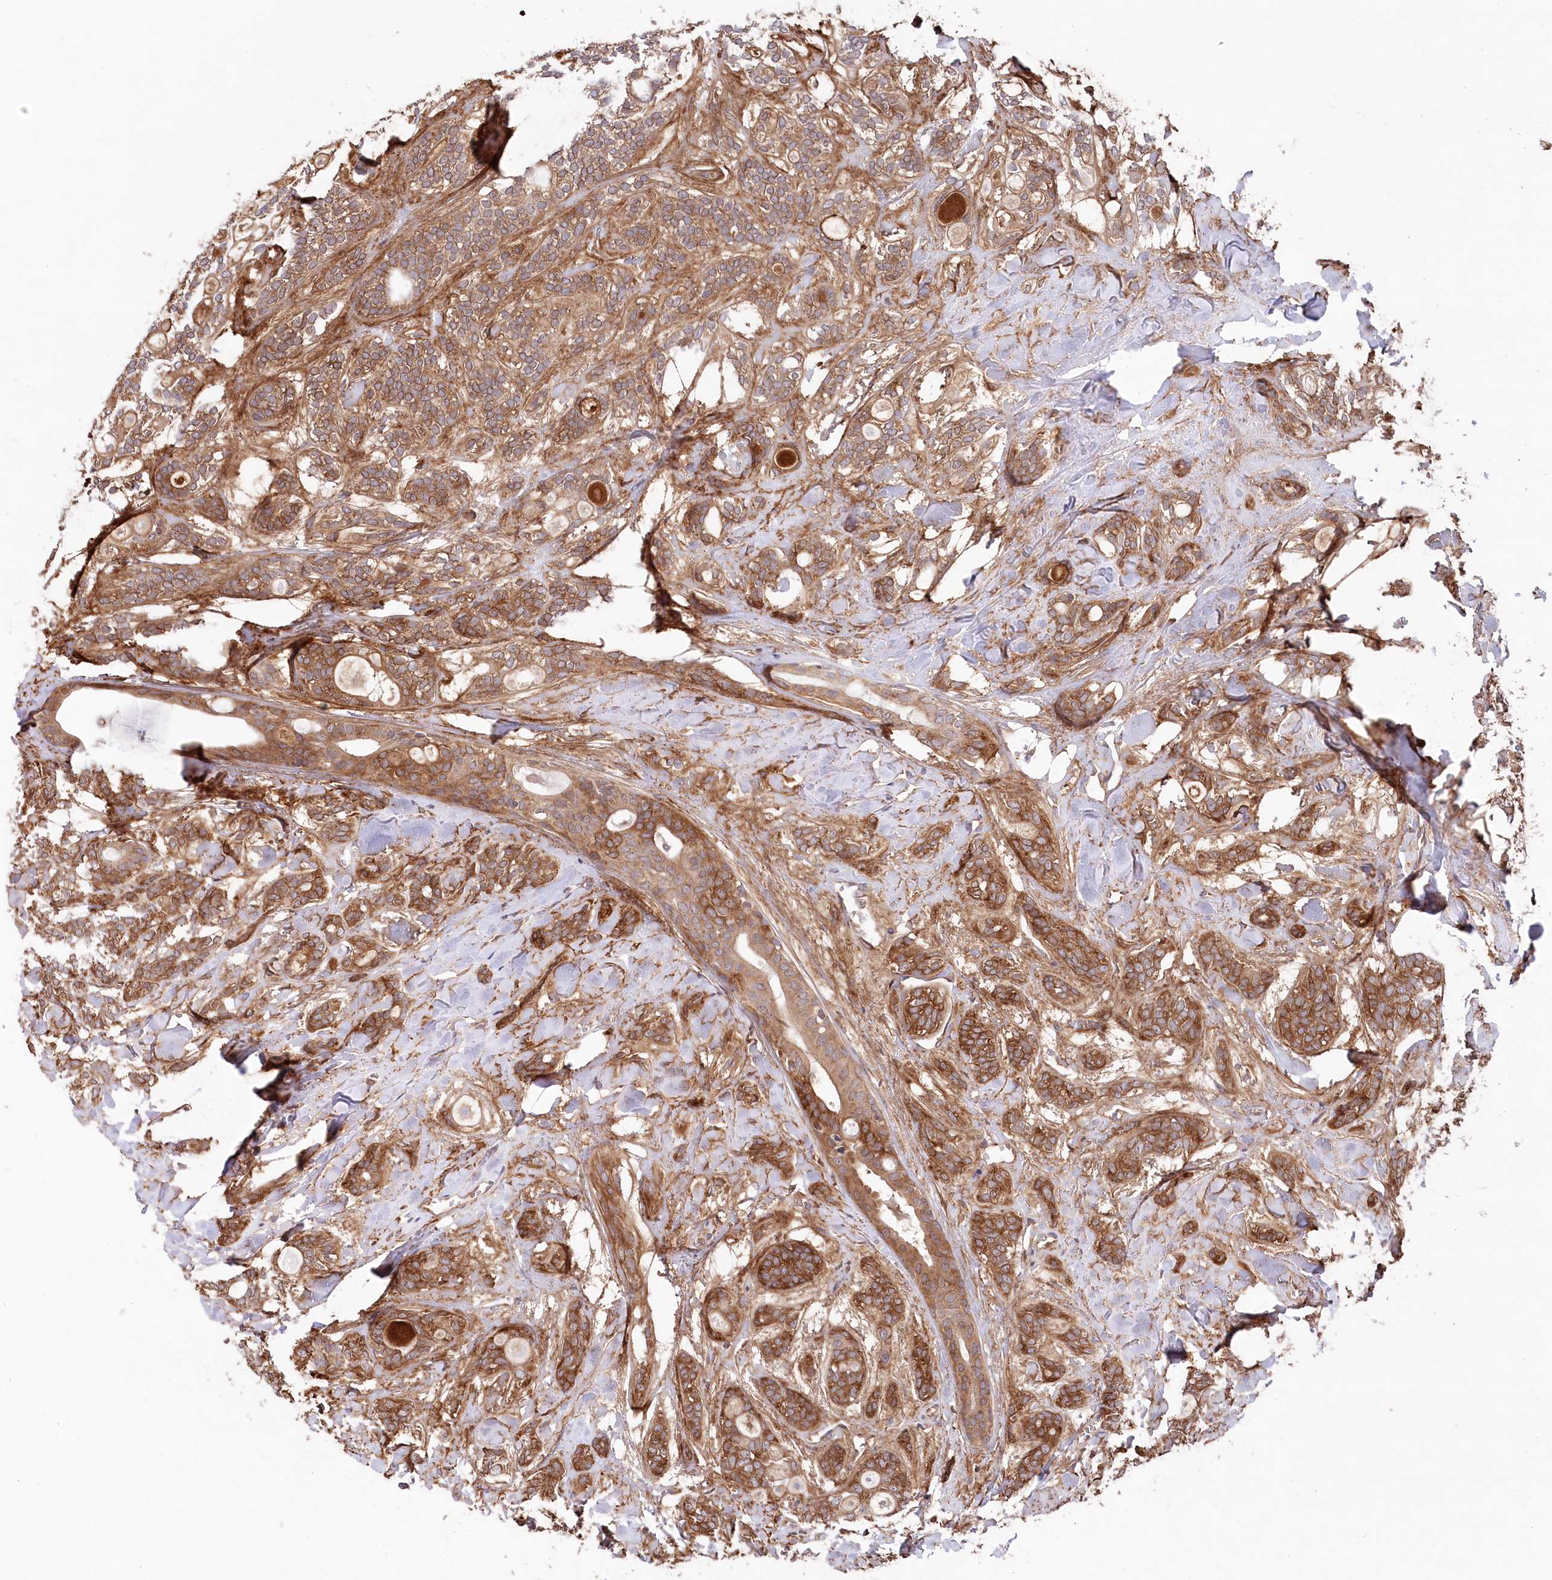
{"staining": {"intensity": "strong", "quantity": ">75%", "location": "cytoplasmic/membranous"}, "tissue": "head and neck cancer", "cell_type": "Tumor cells", "image_type": "cancer", "snomed": [{"axis": "morphology", "description": "Adenocarcinoma, NOS"}, {"axis": "topography", "description": "Head-Neck"}], "caption": "Adenocarcinoma (head and neck) stained for a protein (brown) exhibits strong cytoplasmic/membranous positive expression in approximately >75% of tumor cells.", "gene": "PPP1R21", "patient": {"sex": "male", "age": 66}}